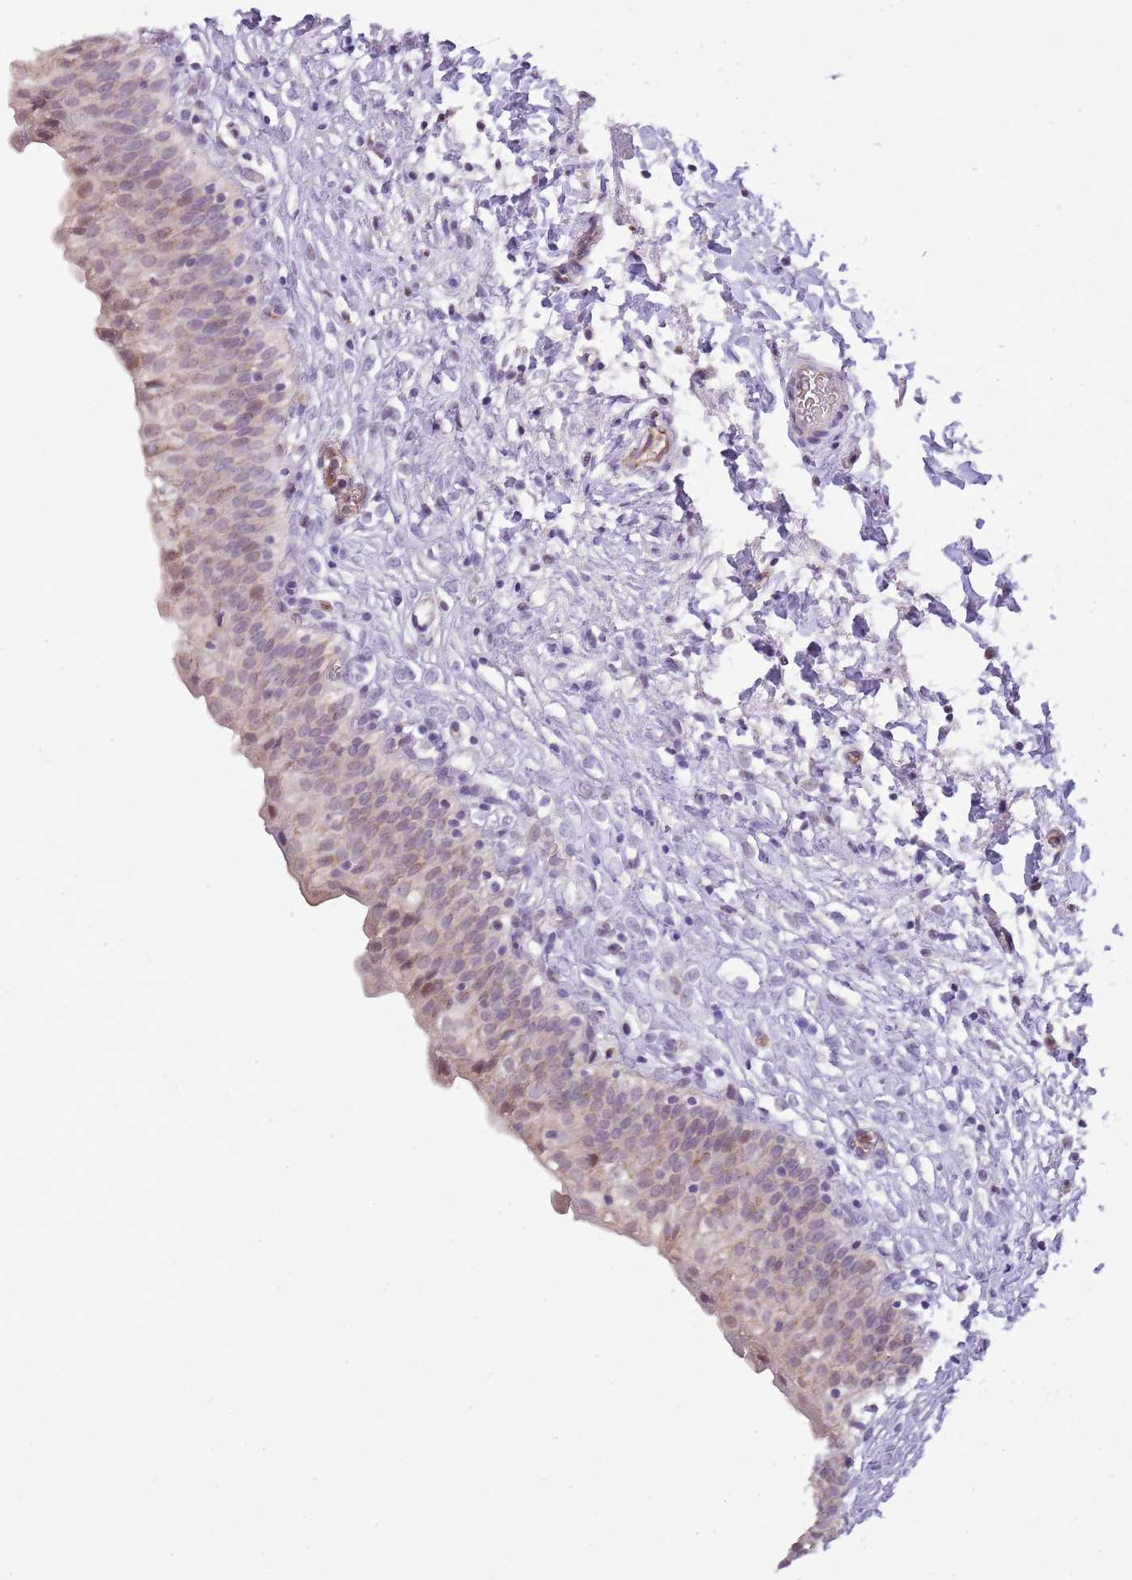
{"staining": {"intensity": "weak", "quantity": "<25%", "location": "cytoplasmic/membranous,nuclear"}, "tissue": "urinary bladder", "cell_type": "Urothelial cells", "image_type": "normal", "snomed": [{"axis": "morphology", "description": "Normal tissue, NOS"}, {"axis": "topography", "description": "Urinary bladder"}], "caption": "High magnification brightfield microscopy of normal urinary bladder stained with DAB (brown) and counterstained with hematoxylin (blue): urothelial cells show no significant staining.", "gene": "PCNX1", "patient": {"sex": "male", "age": 55}}